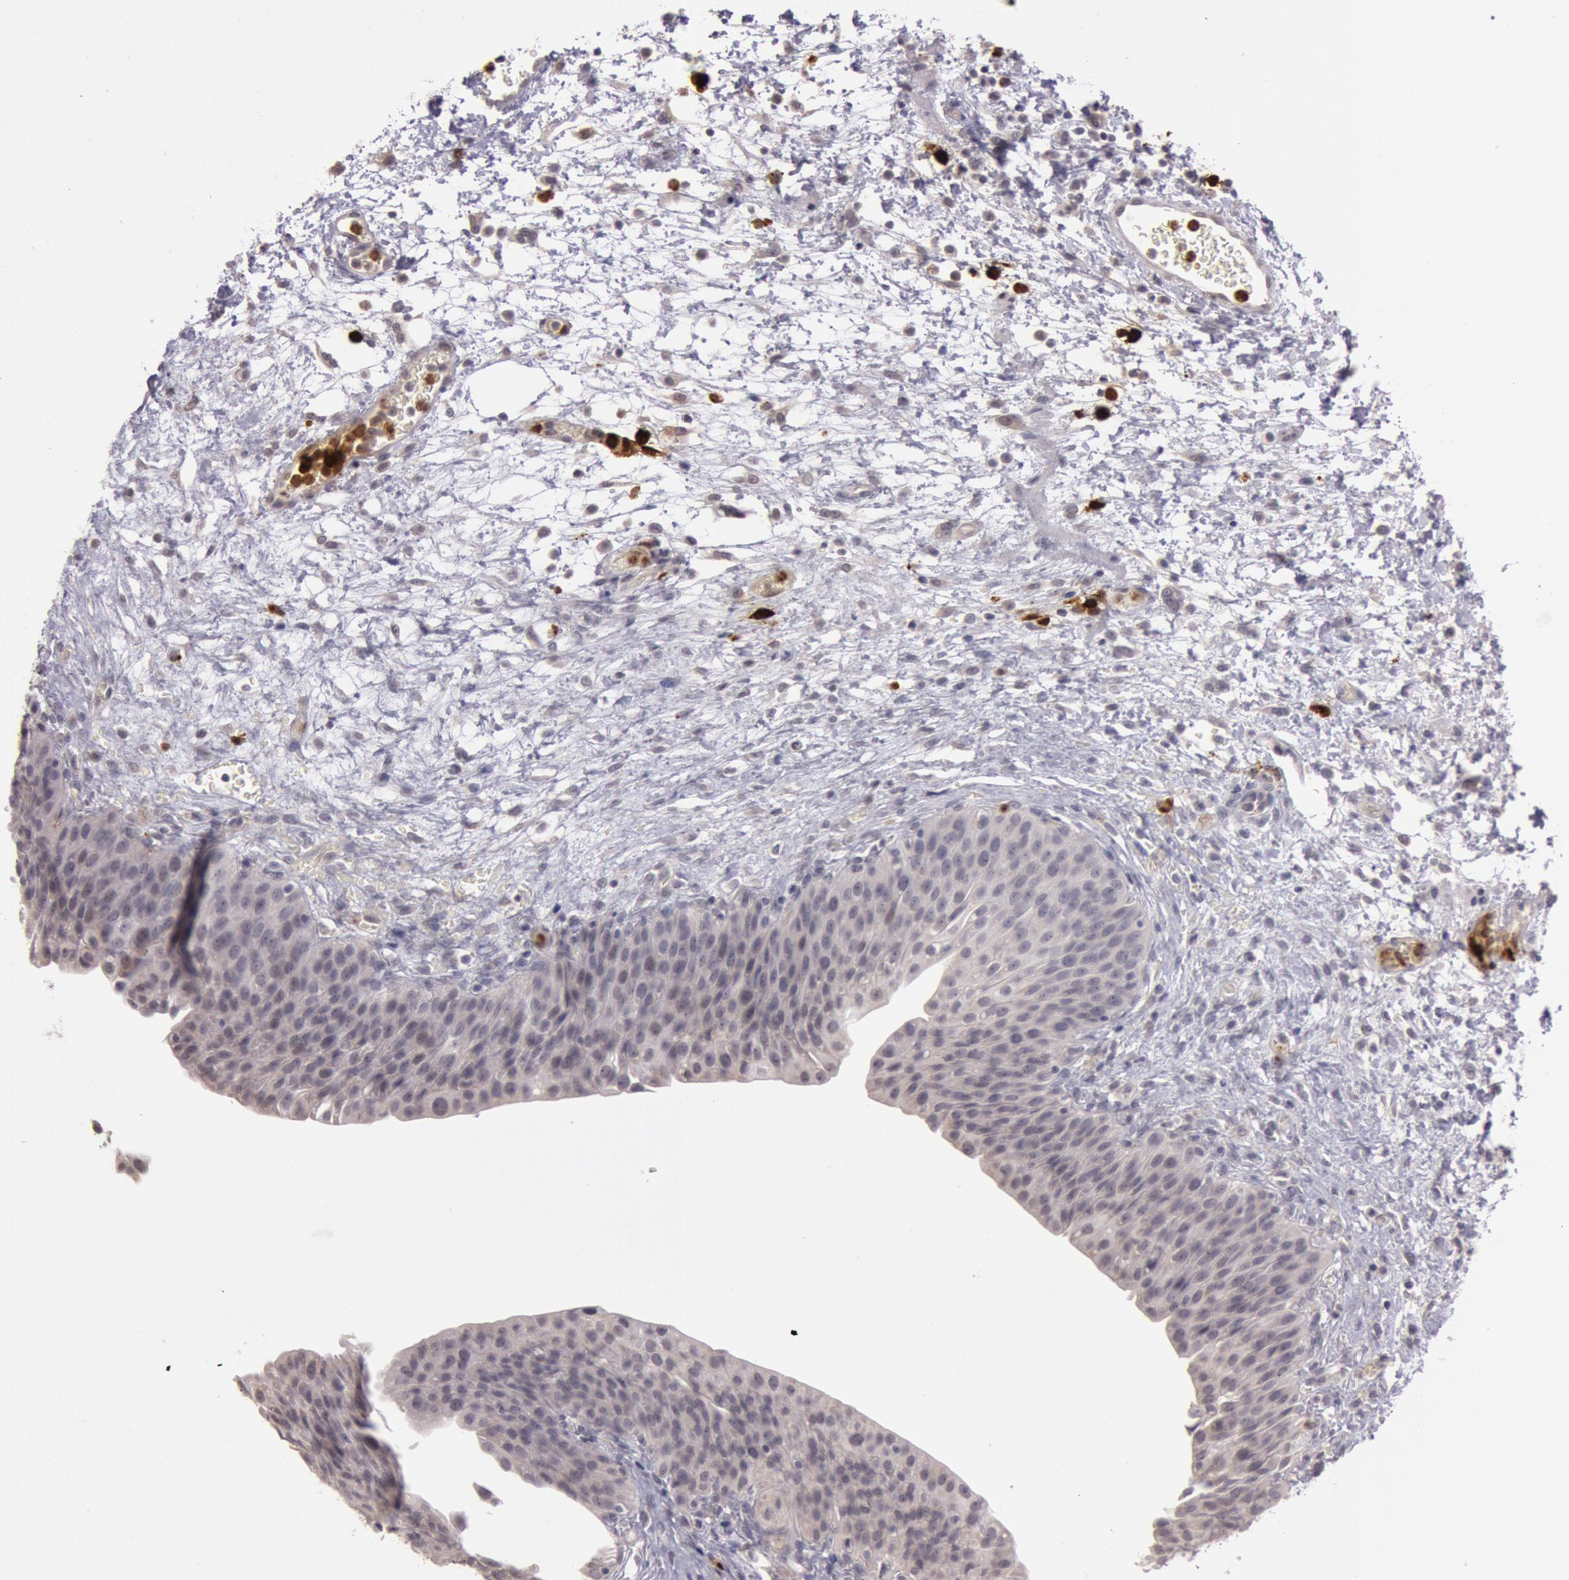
{"staining": {"intensity": "negative", "quantity": "none", "location": "none"}, "tissue": "urinary bladder", "cell_type": "Urothelial cells", "image_type": "normal", "snomed": [{"axis": "morphology", "description": "Normal tissue, NOS"}, {"axis": "topography", "description": "Smooth muscle"}, {"axis": "topography", "description": "Urinary bladder"}], "caption": "High magnification brightfield microscopy of normal urinary bladder stained with DAB (brown) and counterstained with hematoxylin (blue): urothelial cells show no significant positivity. (DAB IHC visualized using brightfield microscopy, high magnification).", "gene": "KDM6A", "patient": {"sex": "male", "age": 35}}